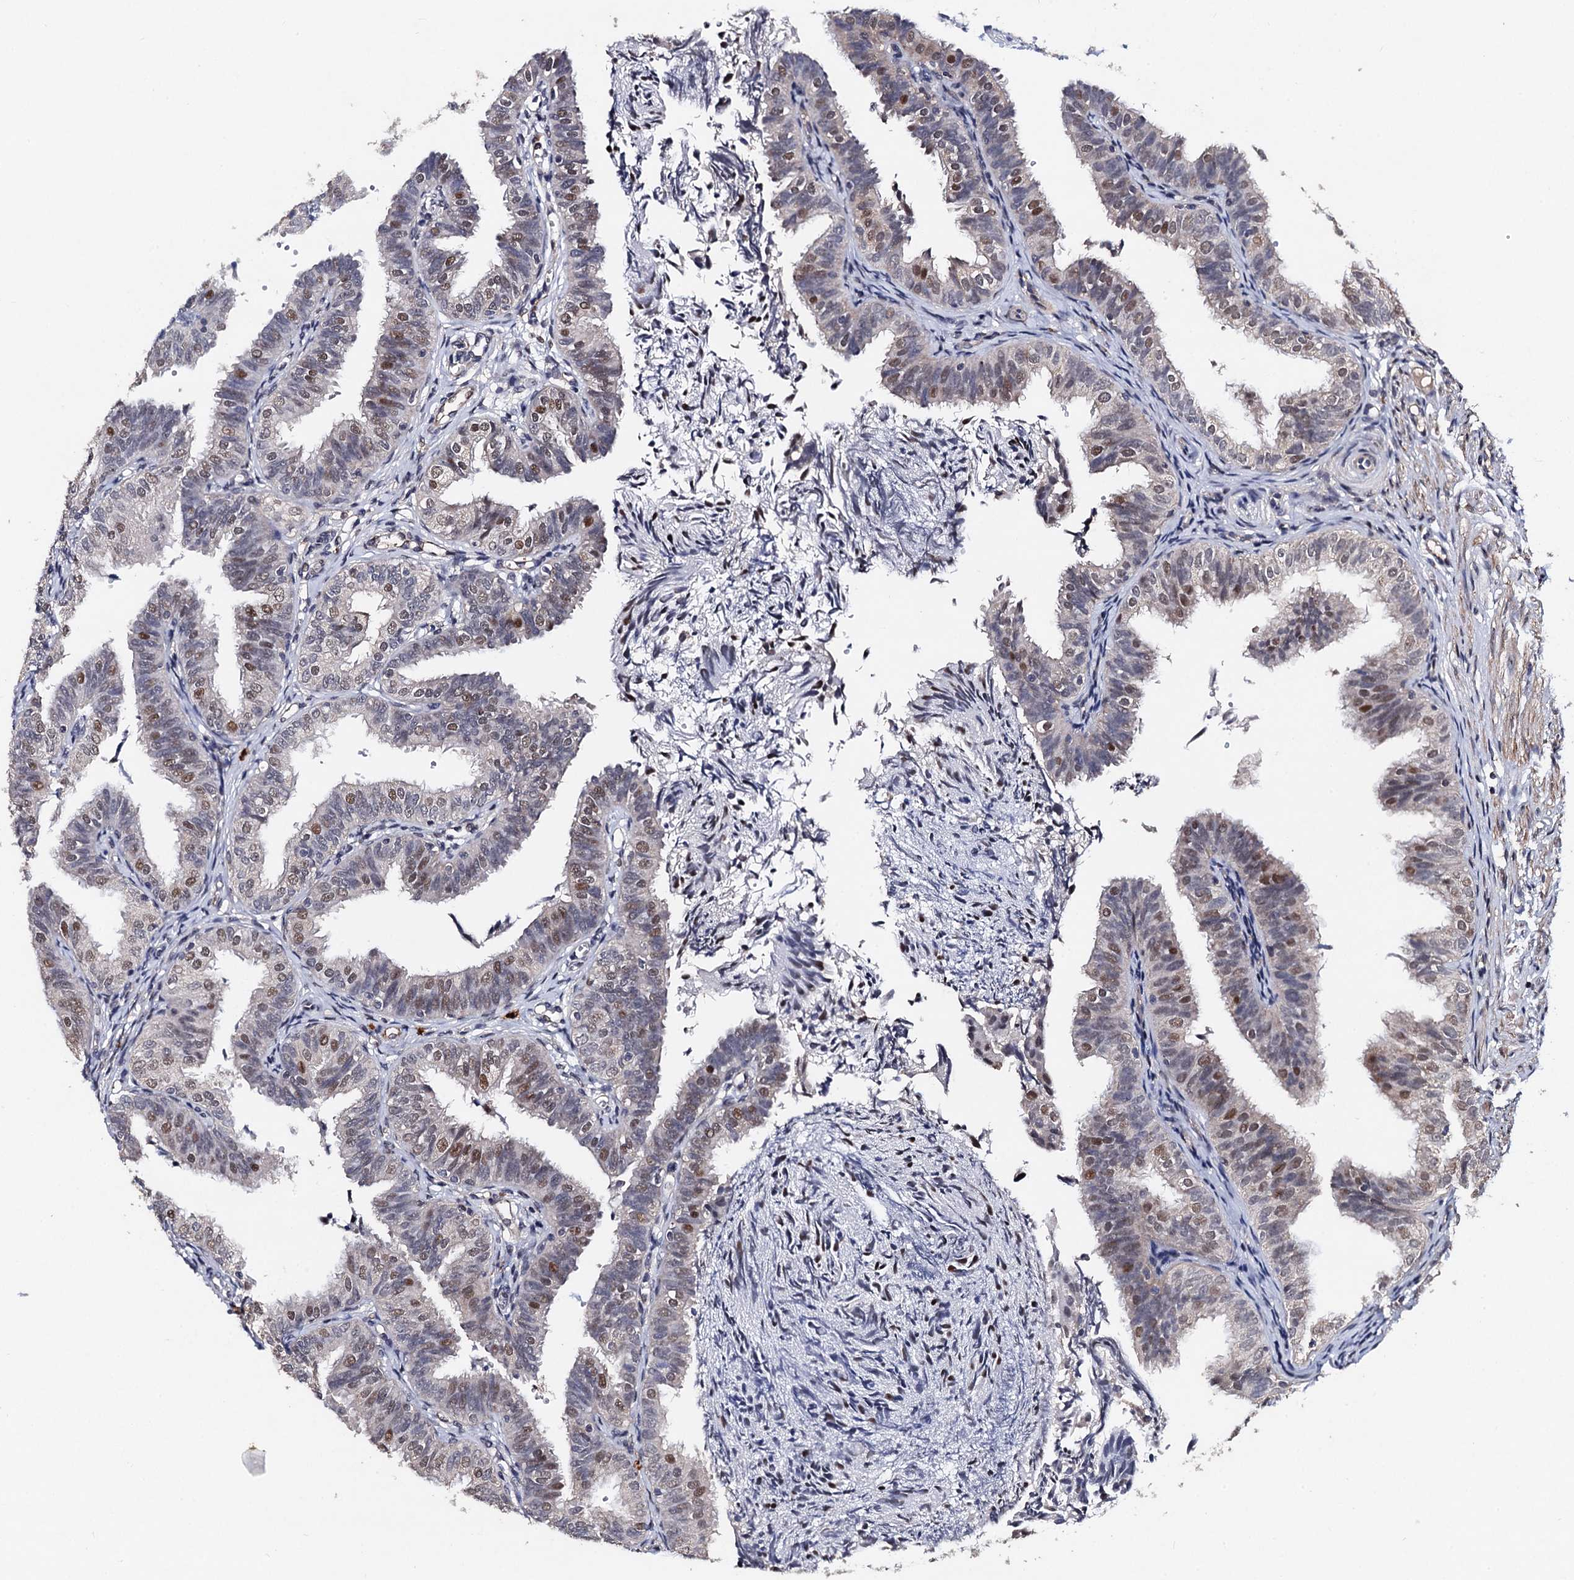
{"staining": {"intensity": "moderate", "quantity": "25%-75%", "location": "nuclear"}, "tissue": "fallopian tube", "cell_type": "Glandular cells", "image_type": "normal", "snomed": [{"axis": "morphology", "description": "Normal tissue, NOS"}, {"axis": "topography", "description": "Fallopian tube"}], "caption": "DAB (3,3'-diaminobenzidine) immunohistochemical staining of normal fallopian tube displays moderate nuclear protein staining in about 25%-75% of glandular cells.", "gene": "PPTC7", "patient": {"sex": "female", "age": 35}}